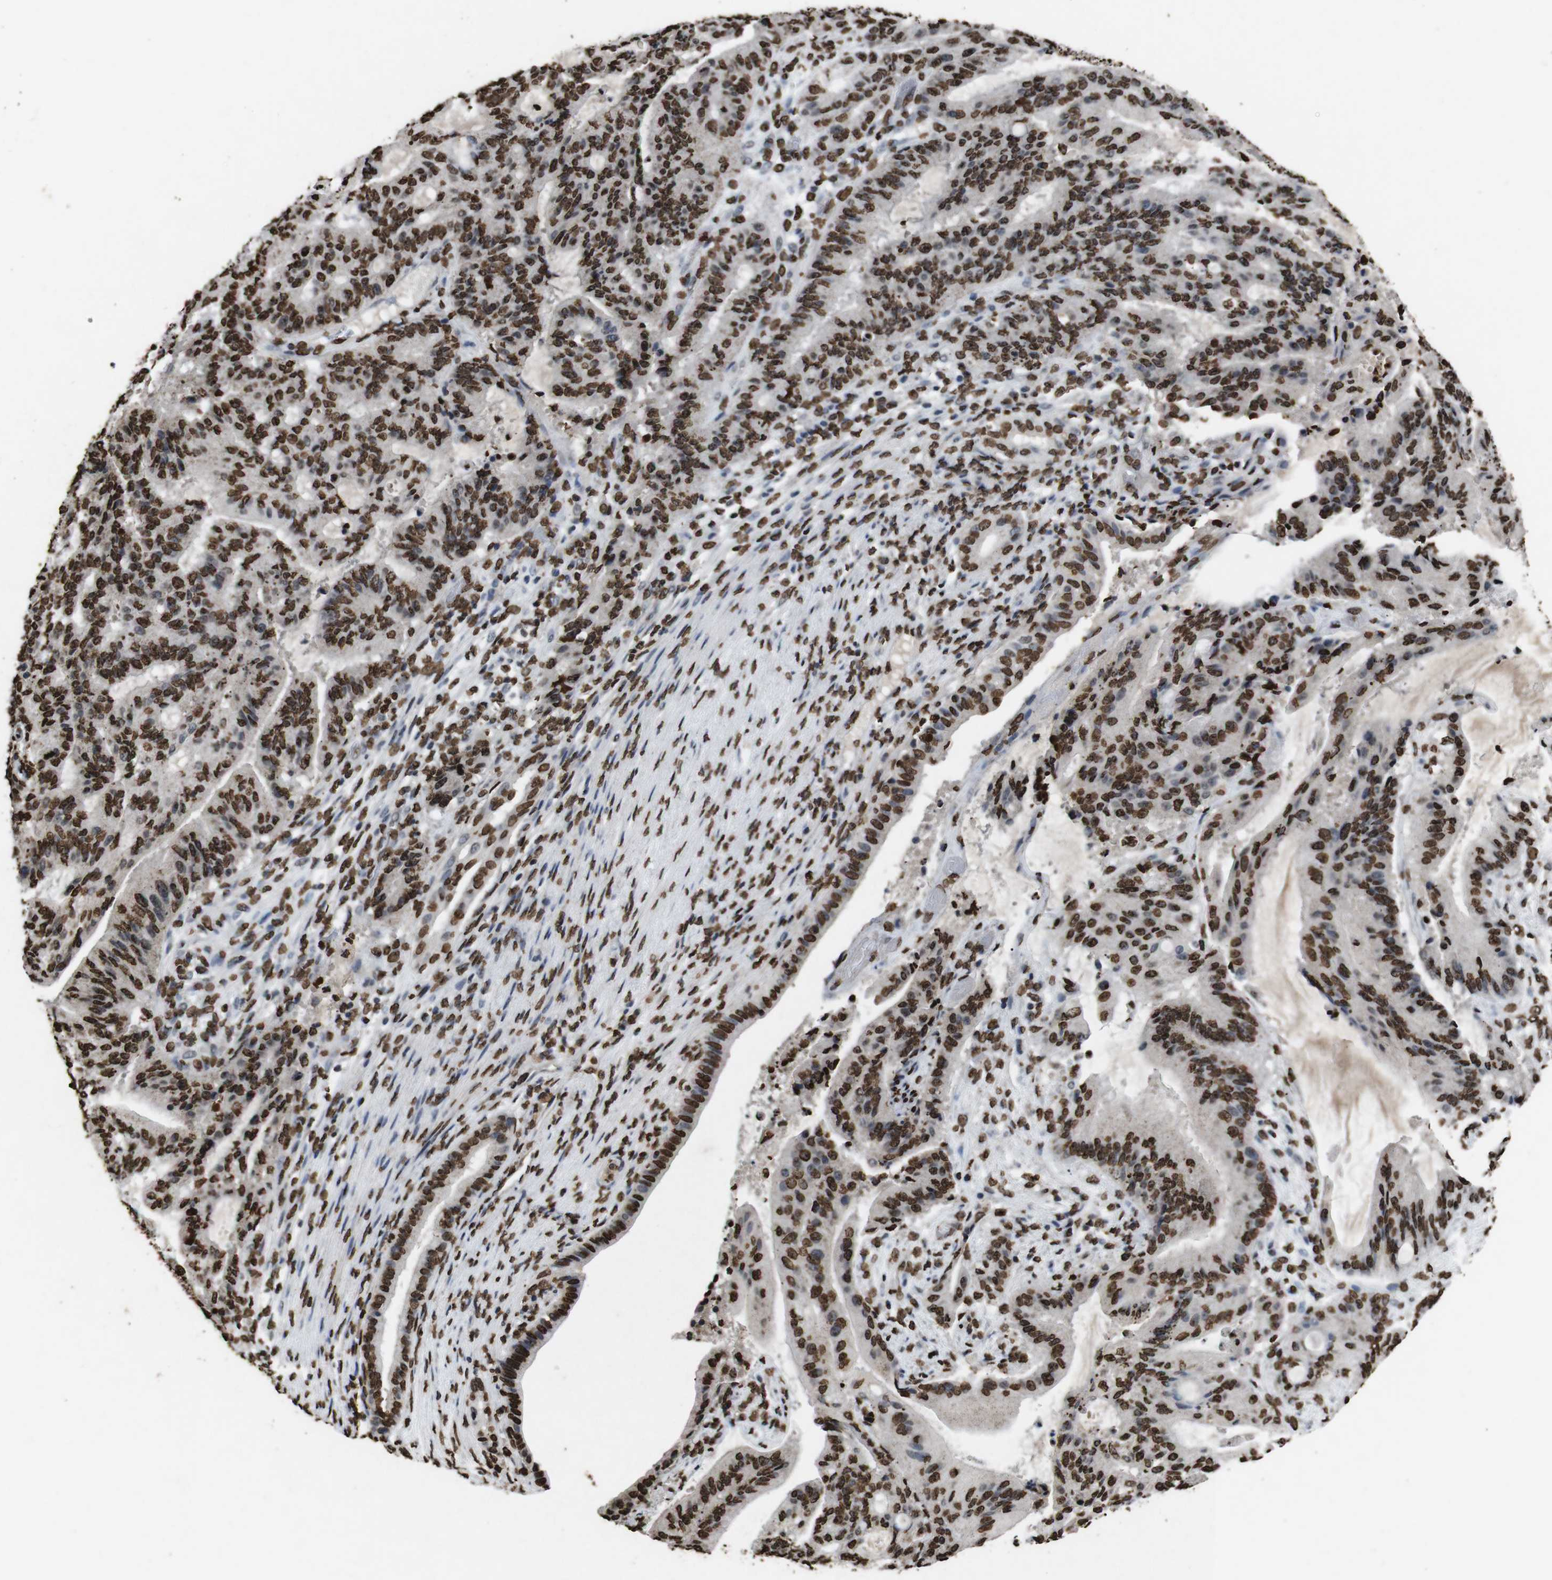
{"staining": {"intensity": "strong", "quantity": ">75%", "location": "nuclear"}, "tissue": "liver cancer", "cell_type": "Tumor cells", "image_type": "cancer", "snomed": [{"axis": "morphology", "description": "Cholangiocarcinoma"}, {"axis": "topography", "description": "Liver"}], "caption": "A high amount of strong nuclear positivity is present in about >75% of tumor cells in liver cancer (cholangiocarcinoma) tissue. (DAB IHC, brown staining for protein, blue staining for nuclei).", "gene": "MDM2", "patient": {"sex": "female", "age": 73}}